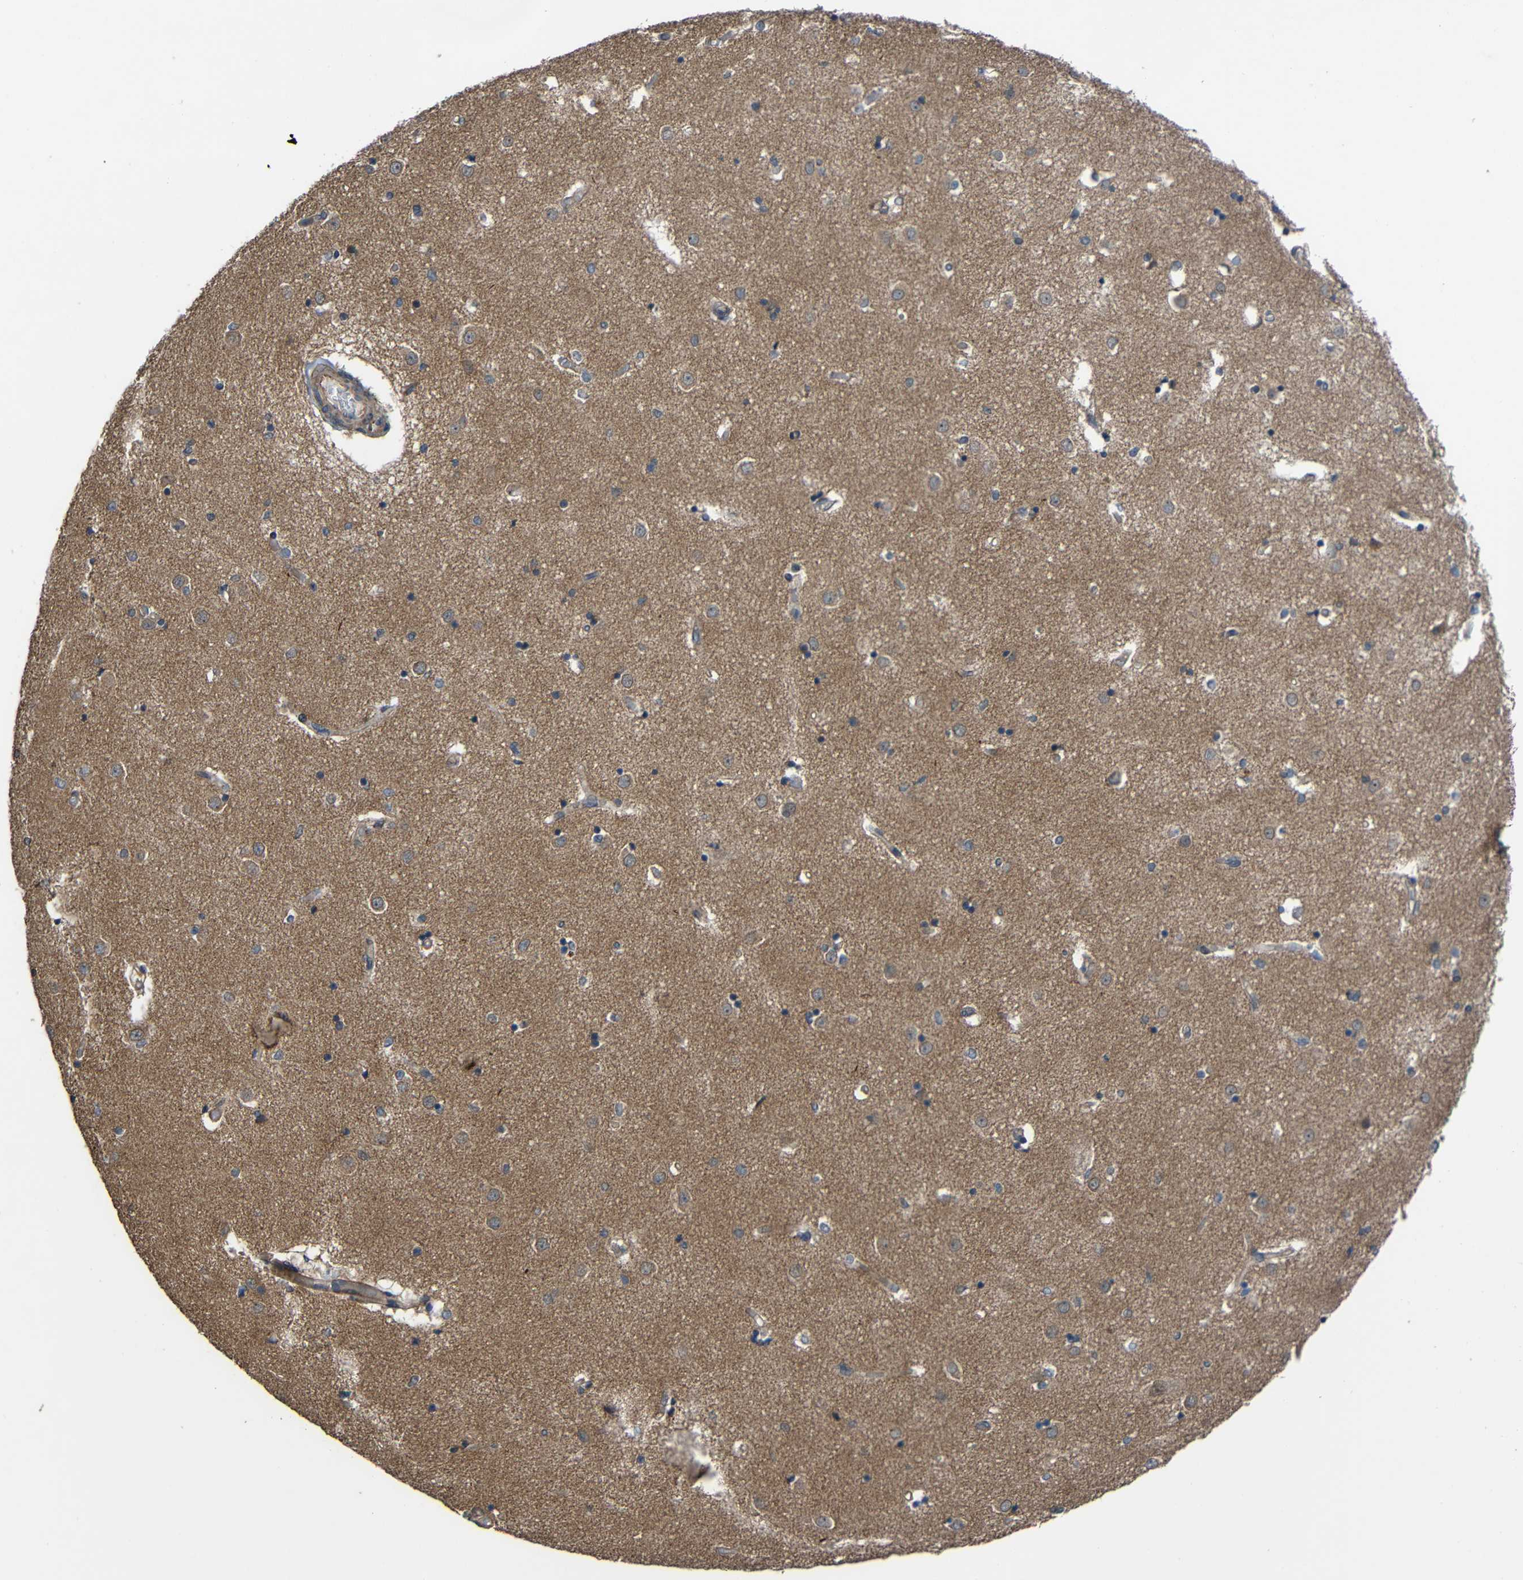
{"staining": {"intensity": "negative", "quantity": "none", "location": "none"}, "tissue": "caudate", "cell_type": "Glial cells", "image_type": "normal", "snomed": [{"axis": "morphology", "description": "Normal tissue, NOS"}, {"axis": "topography", "description": "Lateral ventricle wall"}], "caption": "DAB (3,3'-diaminobenzidine) immunohistochemical staining of benign caudate shows no significant positivity in glial cells.", "gene": "CHST9", "patient": {"sex": "female", "age": 54}}